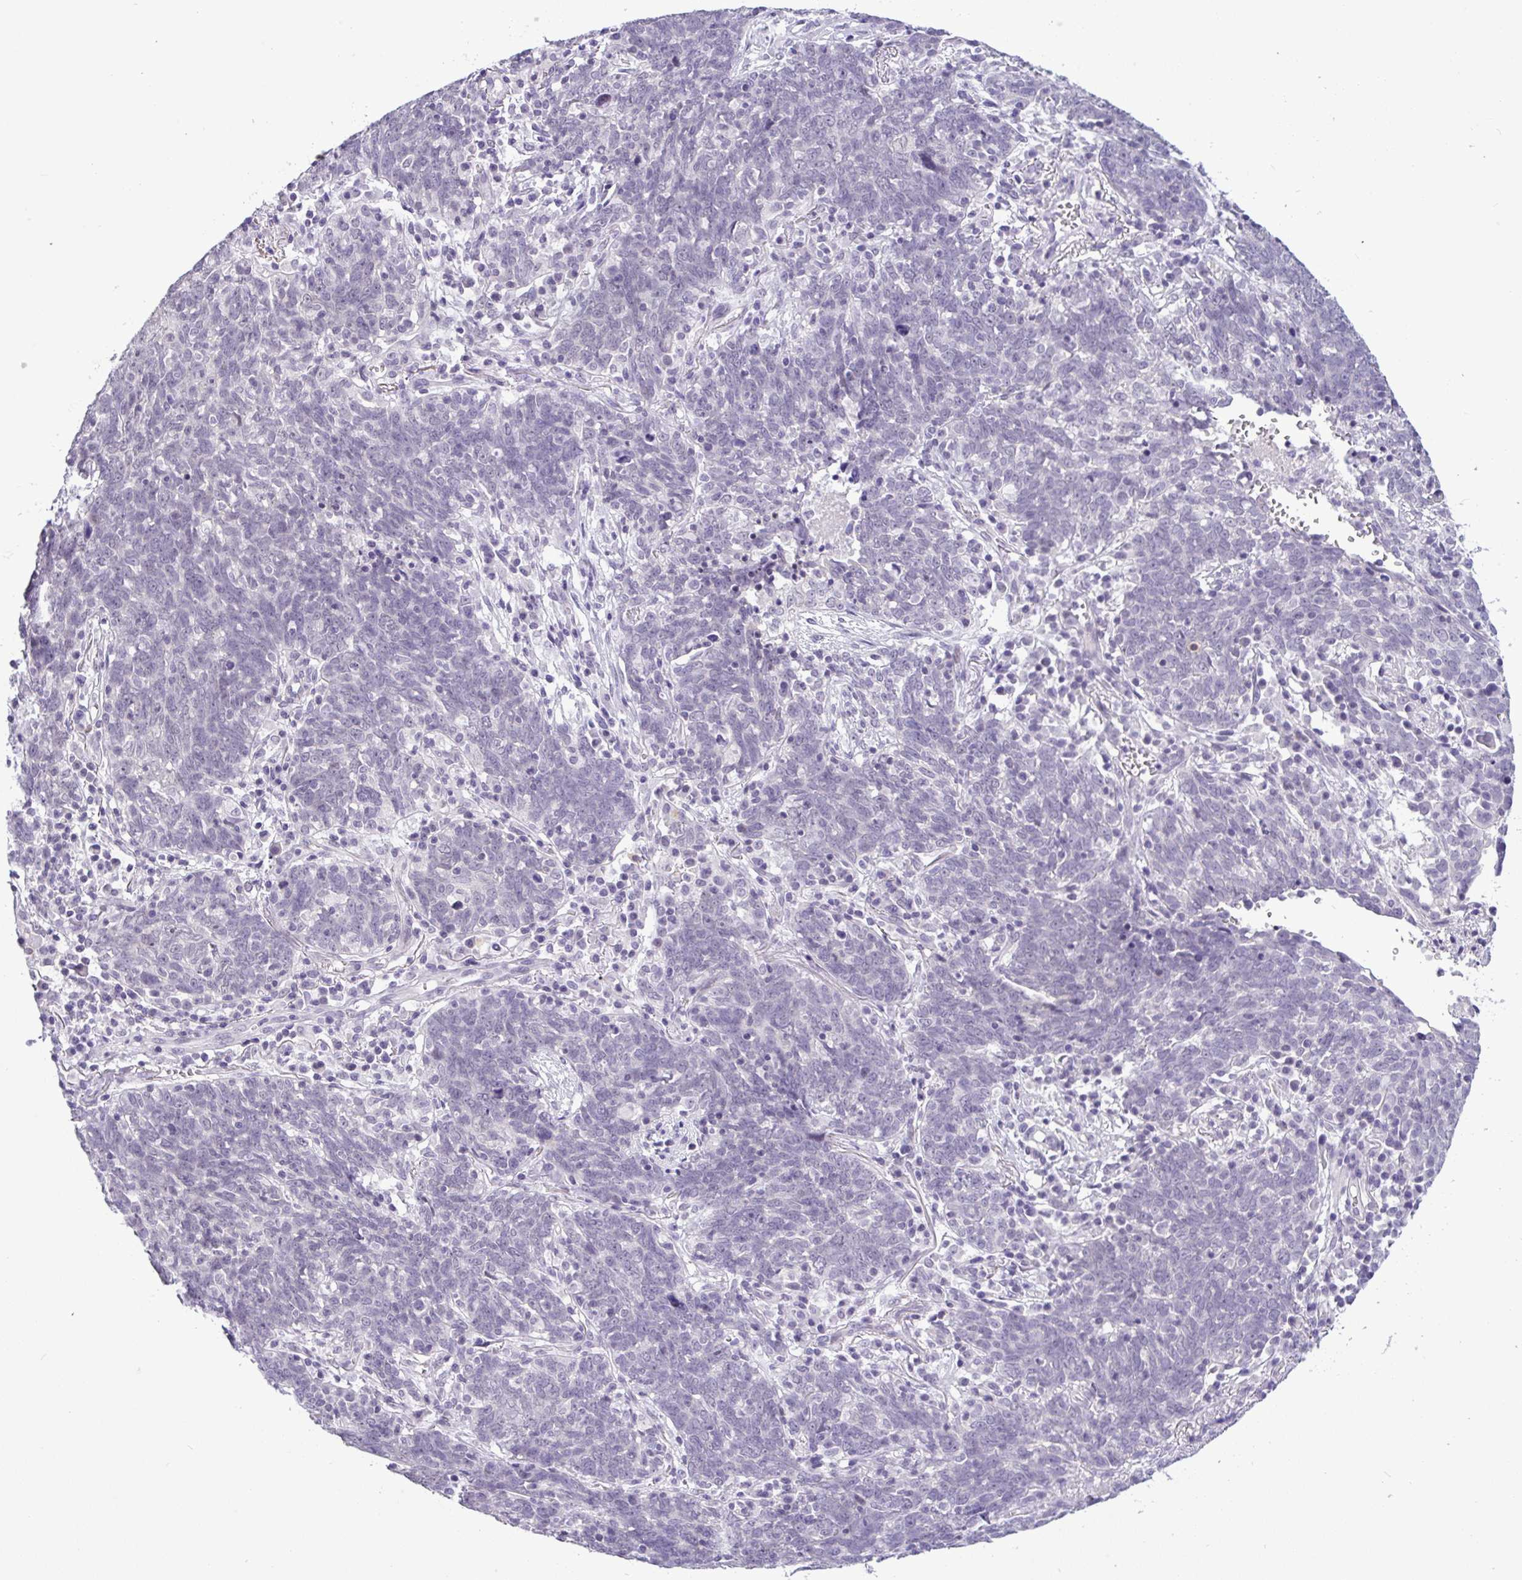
{"staining": {"intensity": "negative", "quantity": "none", "location": "none"}, "tissue": "lung cancer", "cell_type": "Tumor cells", "image_type": "cancer", "snomed": [{"axis": "morphology", "description": "Squamous cell carcinoma, NOS"}, {"axis": "topography", "description": "Lung"}], "caption": "A histopathology image of human squamous cell carcinoma (lung) is negative for staining in tumor cells.", "gene": "YBX2", "patient": {"sex": "female", "age": 72}}